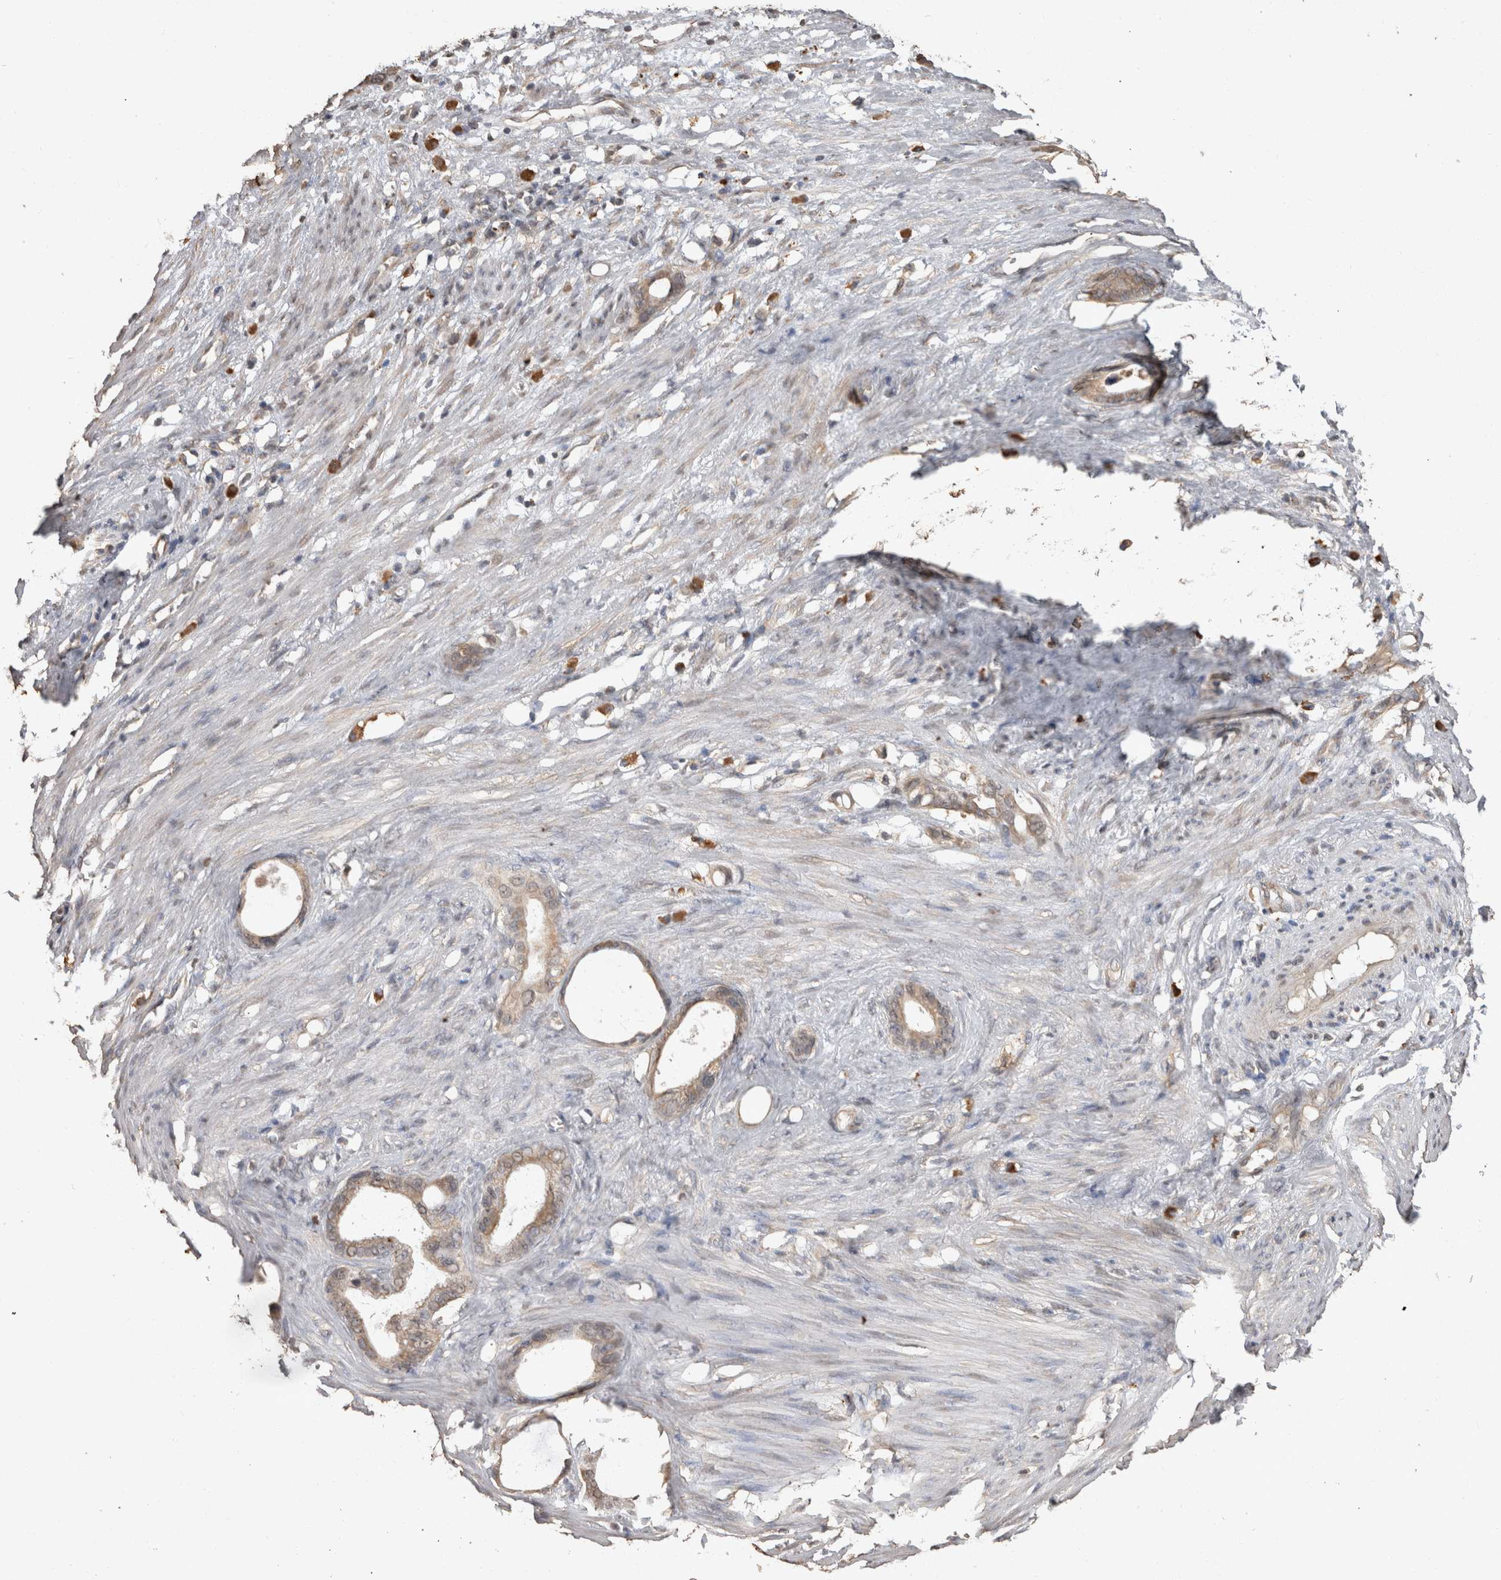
{"staining": {"intensity": "moderate", "quantity": ">75%", "location": "cytoplasmic/membranous"}, "tissue": "stomach cancer", "cell_type": "Tumor cells", "image_type": "cancer", "snomed": [{"axis": "morphology", "description": "Adenocarcinoma, NOS"}, {"axis": "topography", "description": "Stomach"}], "caption": "Immunohistochemistry (IHC) image of neoplastic tissue: human adenocarcinoma (stomach) stained using immunohistochemistry (IHC) shows medium levels of moderate protein expression localized specifically in the cytoplasmic/membranous of tumor cells, appearing as a cytoplasmic/membranous brown color.", "gene": "SOCS5", "patient": {"sex": "female", "age": 75}}